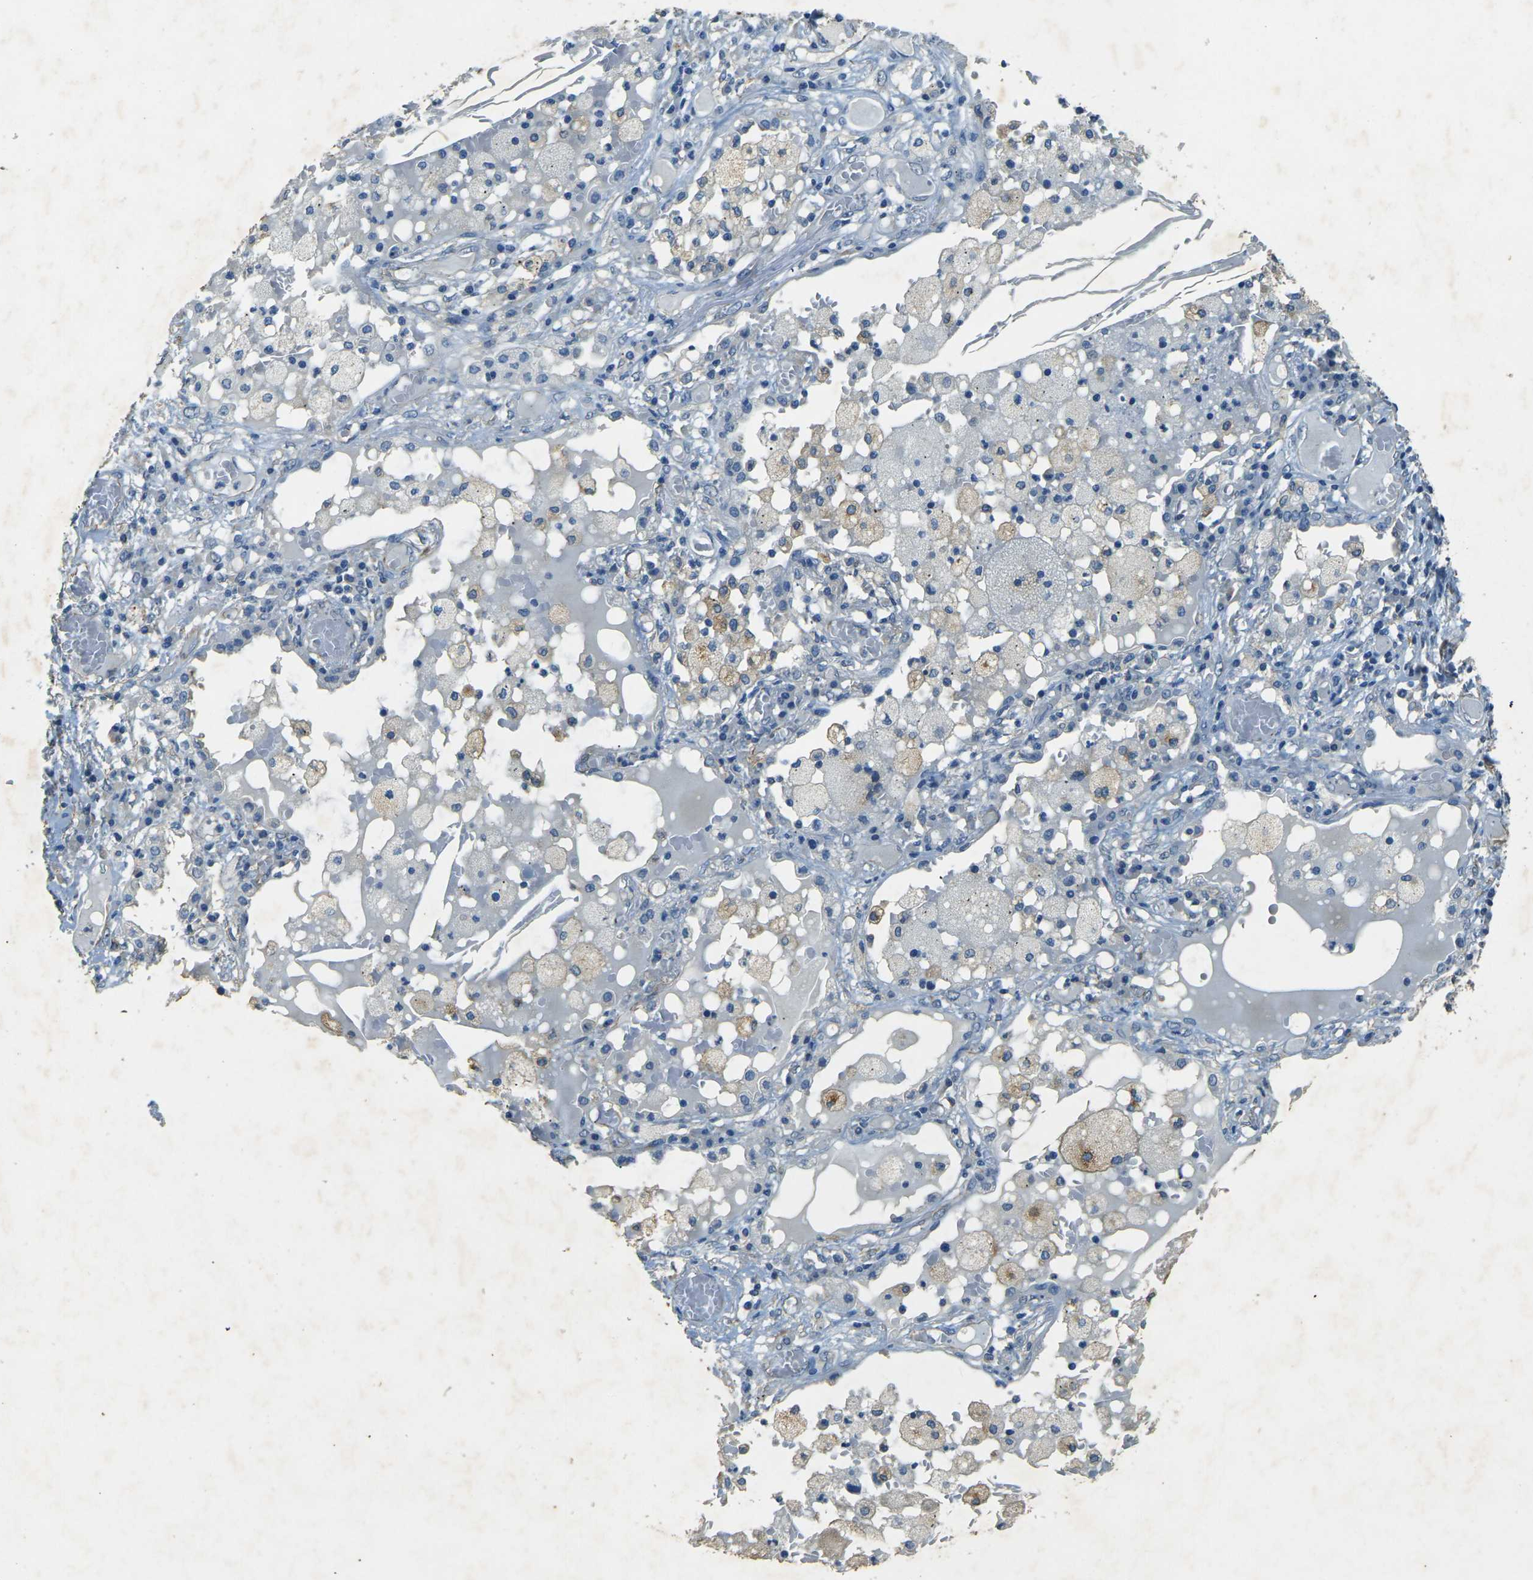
{"staining": {"intensity": "negative", "quantity": "none", "location": "none"}, "tissue": "lung cancer", "cell_type": "Tumor cells", "image_type": "cancer", "snomed": [{"axis": "morphology", "description": "Squamous cell carcinoma, NOS"}, {"axis": "topography", "description": "Lung"}], "caption": "A micrograph of human squamous cell carcinoma (lung) is negative for staining in tumor cells.", "gene": "SORT1", "patient": {"sex": "male", "age": 71}}